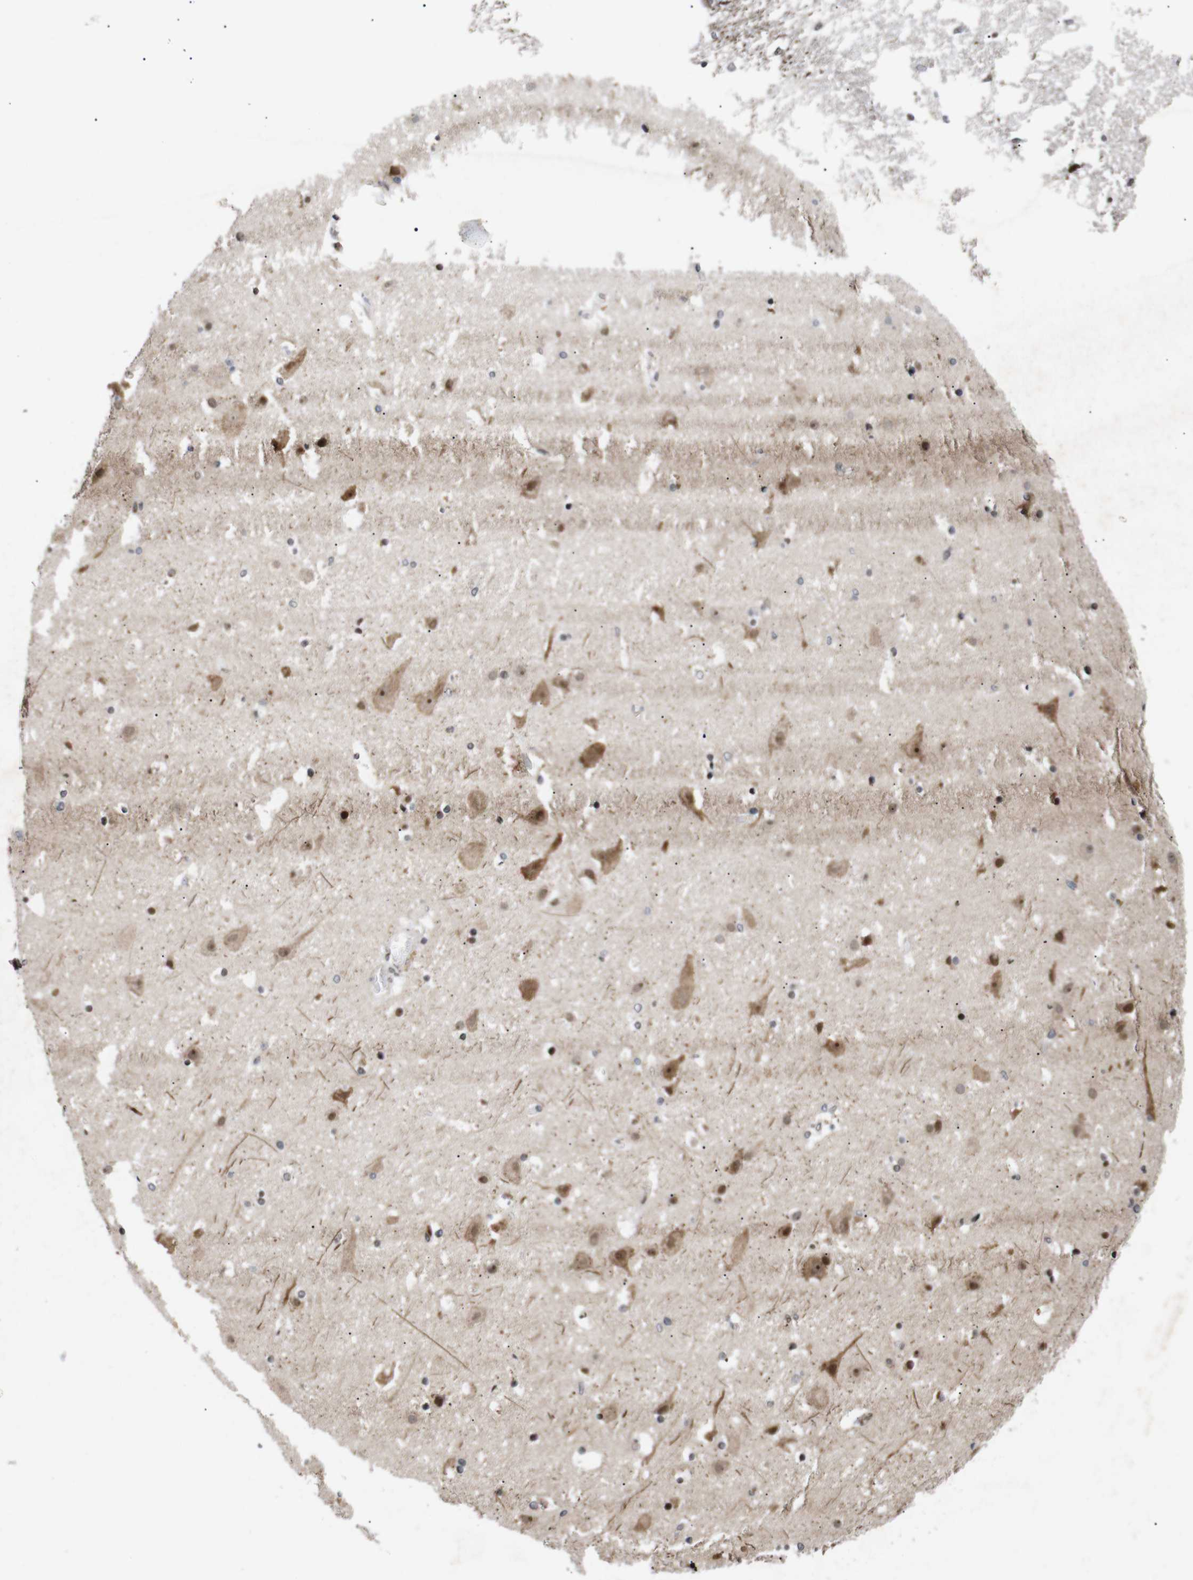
{"staining": {"intensity": "negative", "quantity": "none", "location": "none"}, "tissue": "cerebral cortex", "cell_type": "Endothelial cells", "image_type": "normal", "snomed": [{"axis": "morphology", "description": "Normal tissue, NOS"}, {"axis": "topography", "description": "Cerebral cortex"}], "caption": "DAB immunohistochemical staining of unremarkable human cerebral cortex displays no significant positivity in endothelial cells.", "gene": "KIF23", "patient": {"sex": "male", "age": 45}}